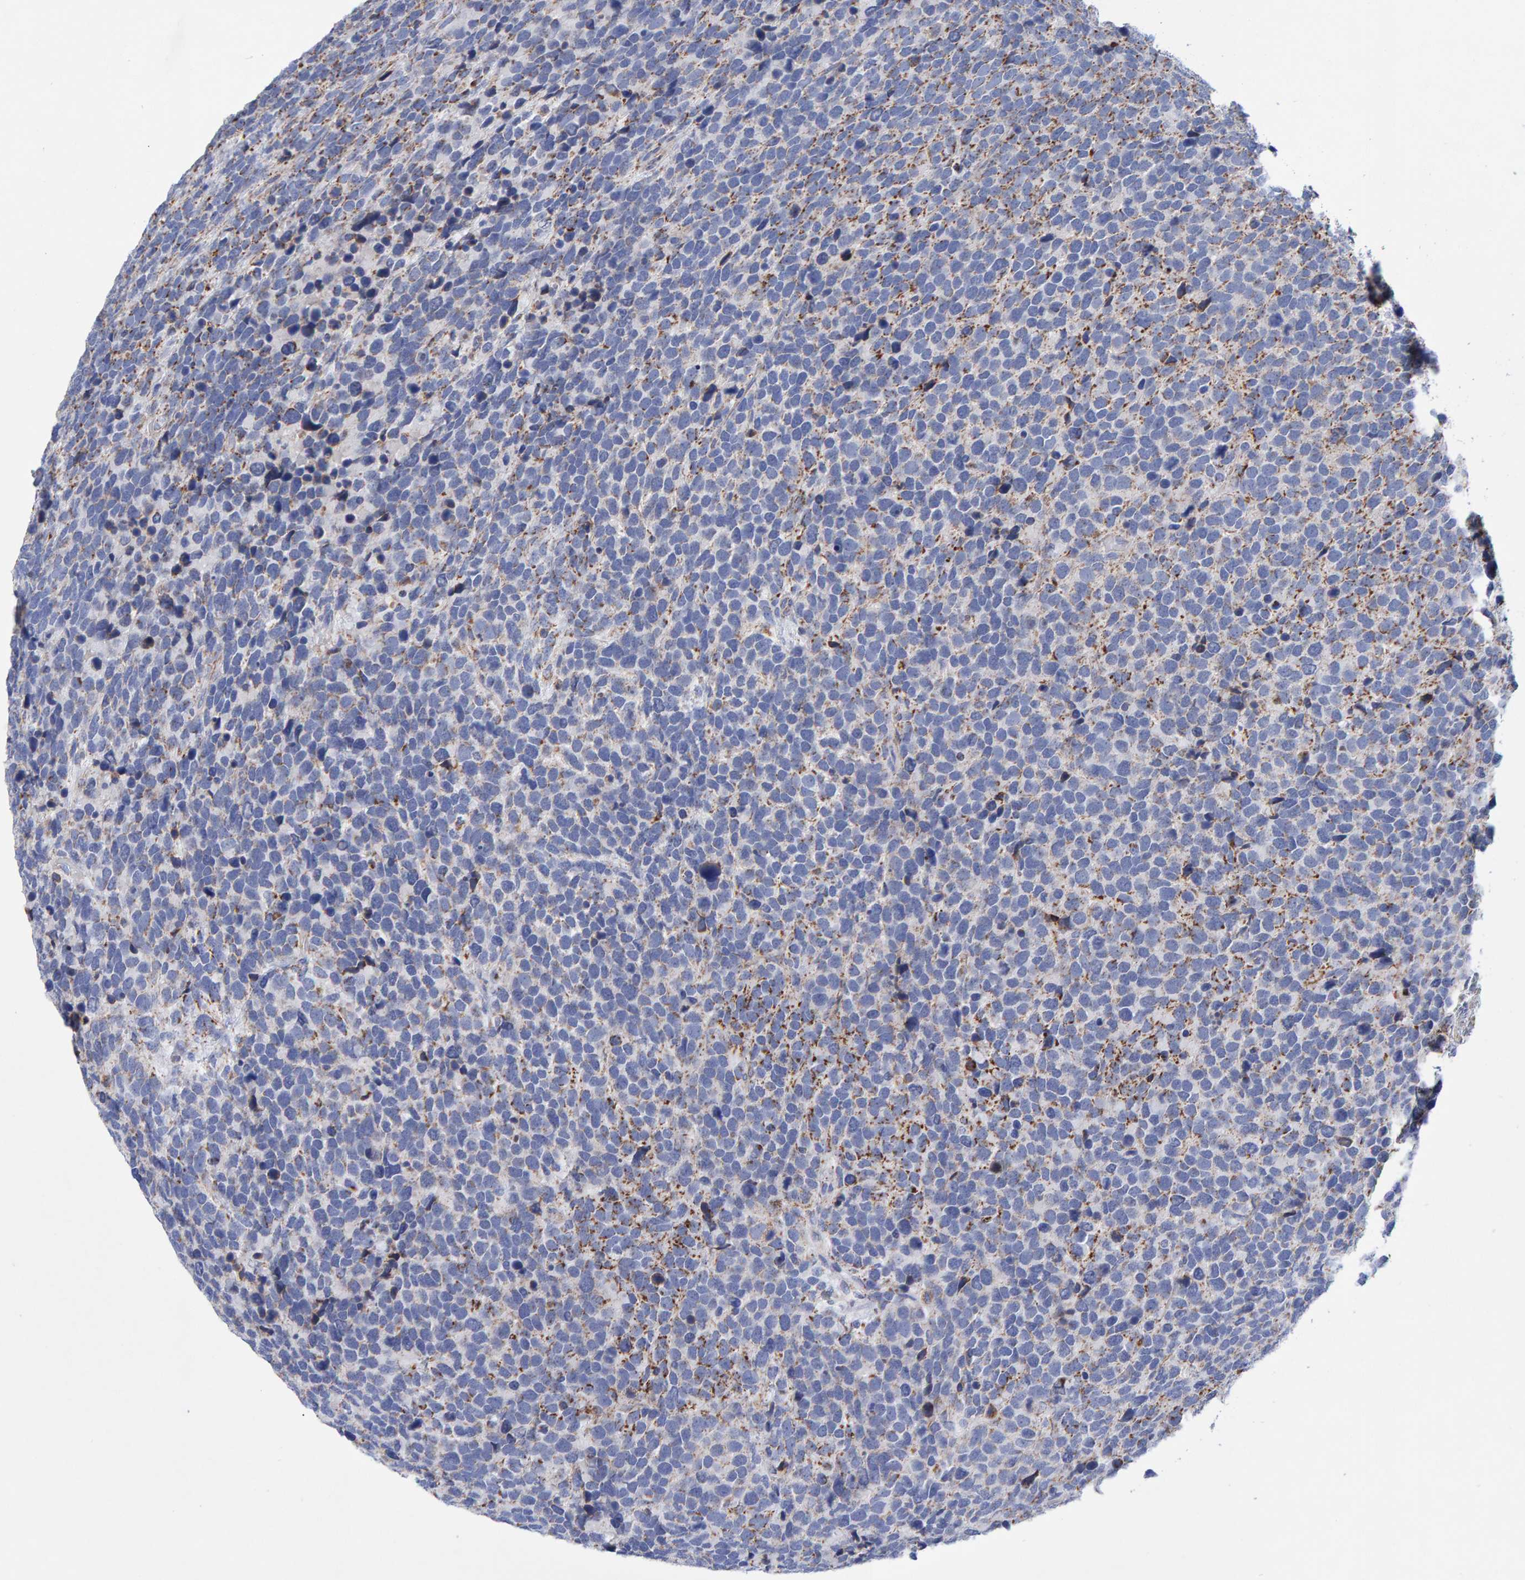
{"staining": {"intensity": "moderate", "quantity": "25%-75%", "location": "cytoplasmic/membranous"}, "tissue": "urothelial cancer", "cell_type": "Tumor cells", "image_type": "cancer", "snomed": [{"axis": "morphology", "description": "Urothelial carcinoma, High grade"}, {"axis": "topography", "description": "Urinary bladder"}], "caption": "IHC staining of urothelial carcinoma (high-grade), which demonstrates medium levels of moderate cytoplasmic/membranous staining in approximately 25%-75% of tumor cells indicating moderate cytoplasmic/membranous protein positivity. The staining was performed using DAB (3,3'-diaminobenzidine) (brown) for protein detection and nuclei were counterstained in hematoxylin (blue).", "gene": "EFR3A", "patient": {"sex": "female", "age": 82}}